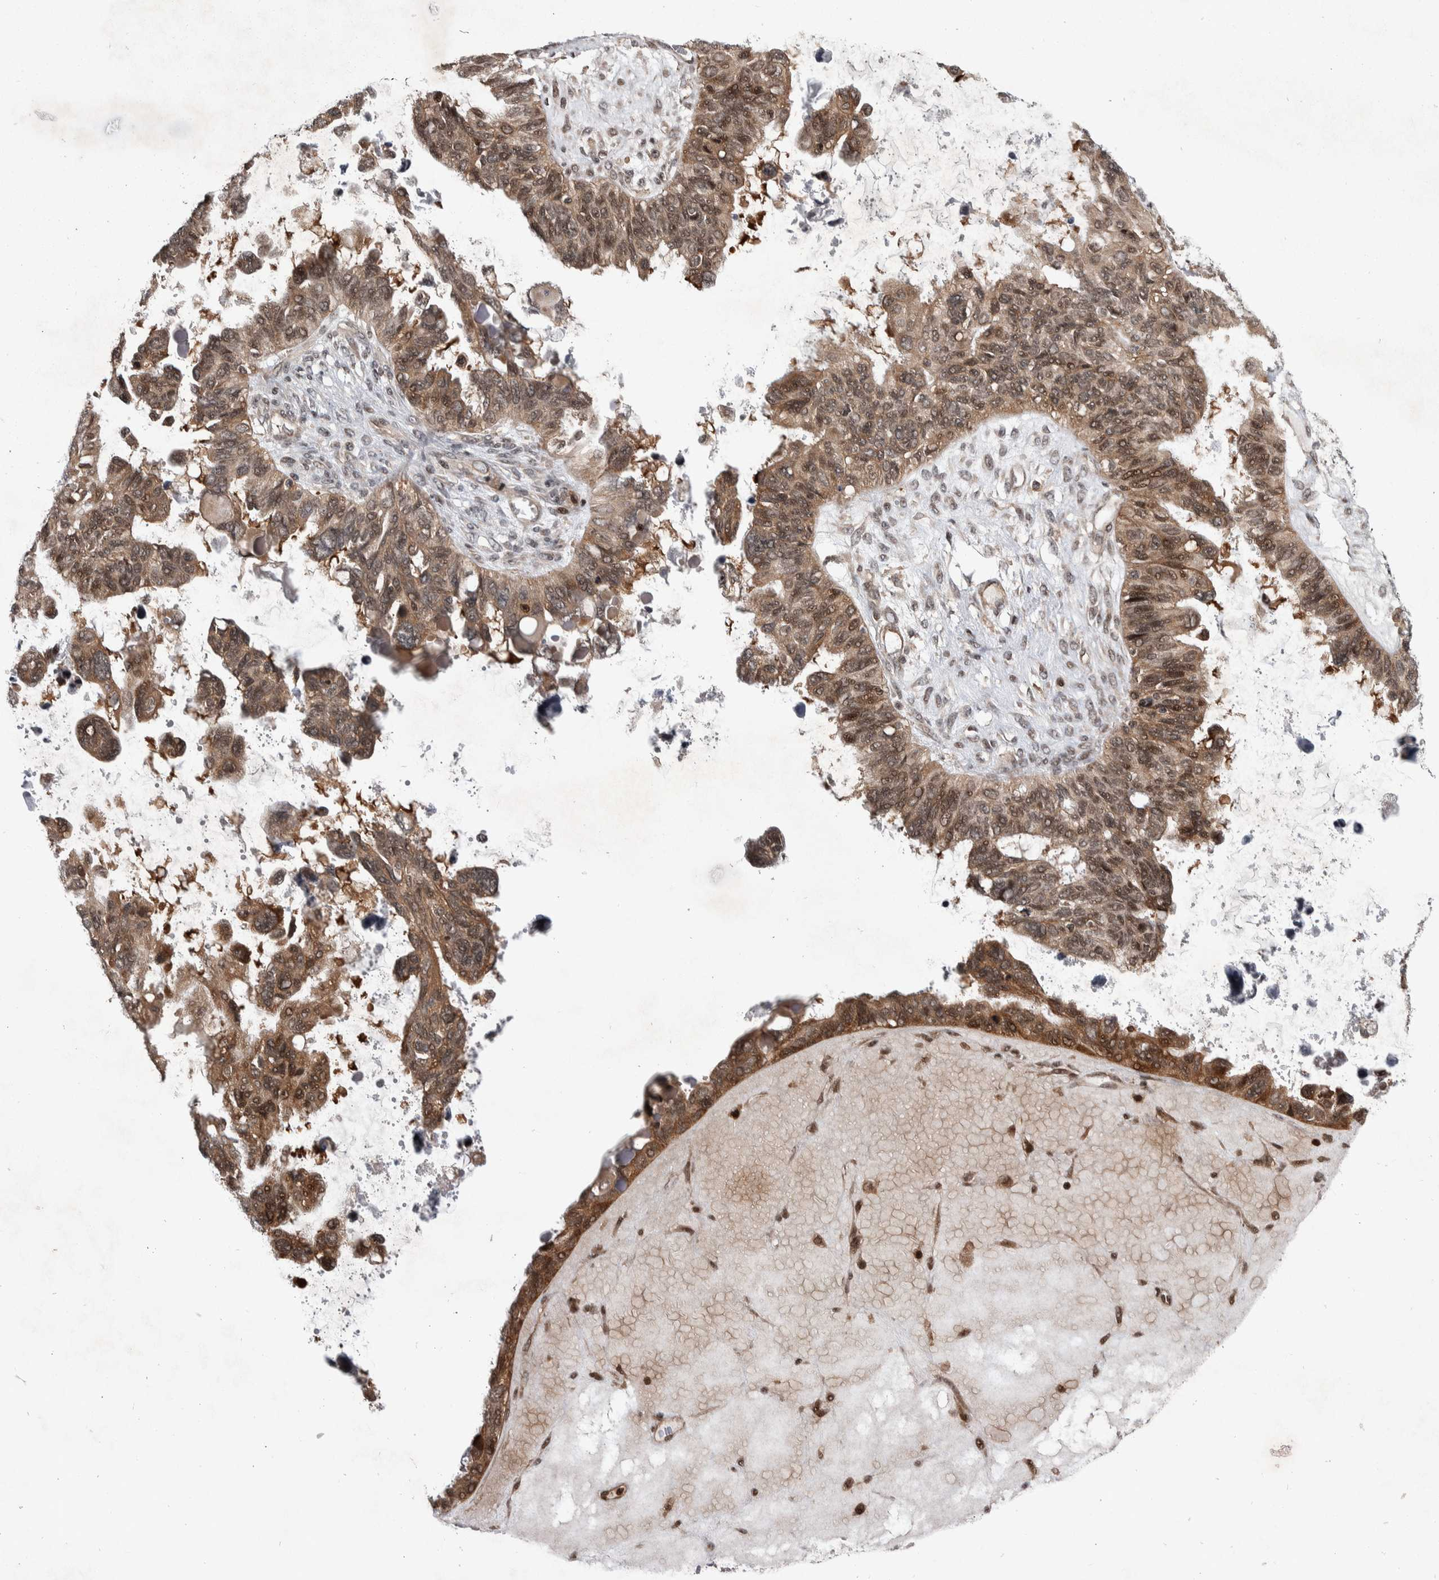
{"staining": {"intensity": "moderate", "quantity": ">75%", "location": "cytoplasmic/membranous,nuclear"}, "tissue": "ovarian cancer", "cell_type": "Tumor cells", "image_type": "cancer", "snomed": [{"axis": "morphology", "description": "Cystadenocarcinoma, serous, NOS"}, {"axis": "topography", "description": "Ovary"}], "caption": "A high-resolution image shows immunohistochemistry staining of ovarian cancer, which exhibits moderate cytoplasmic/membranous and nuclear positivity in approximately >75% of tumor cells.", "gene": "ARFGEF1", "patient": {"sex": "female", "age": 79}}